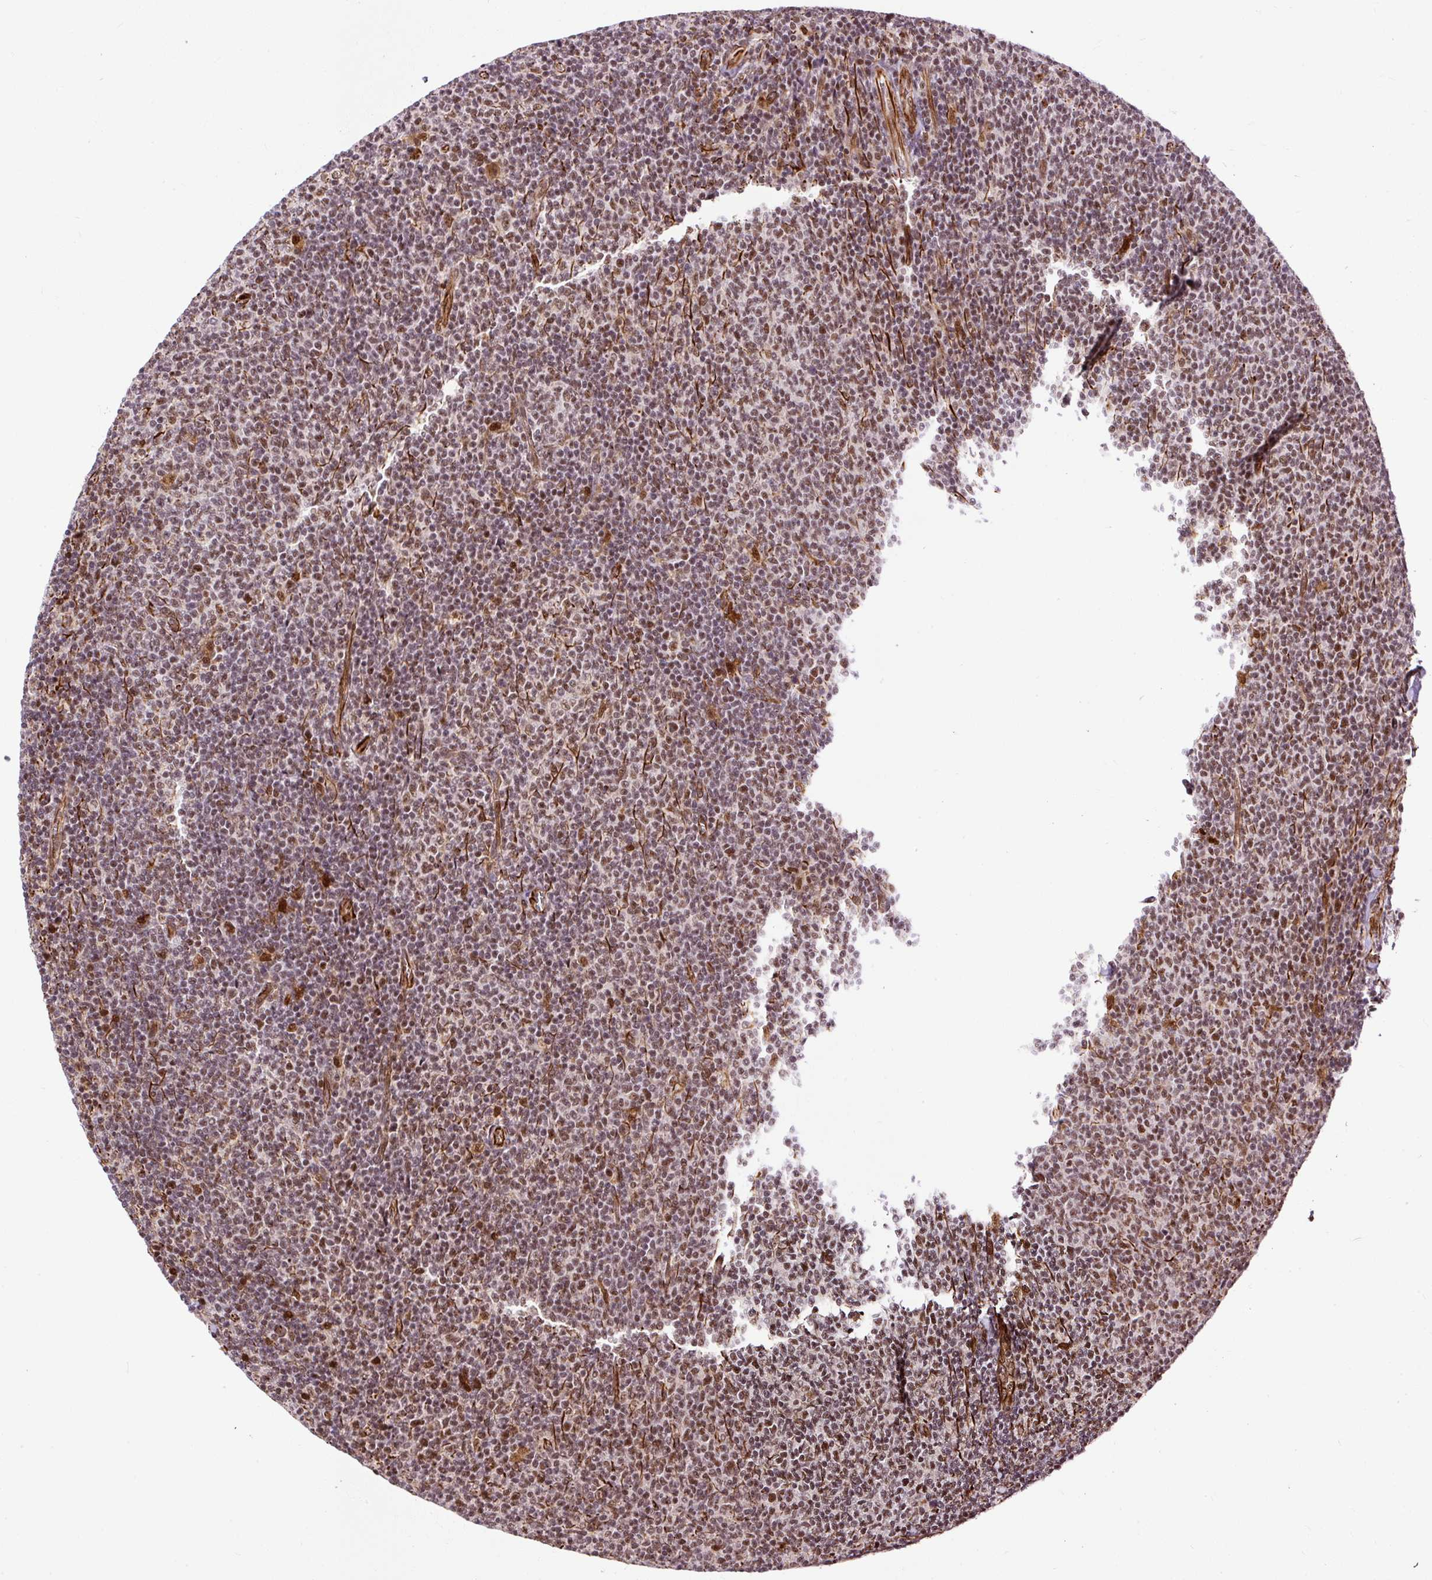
{"staining": {"intensity": "moderate", "quantity": "25%-75%", "location": "nuclear"}, "tissue": "lymphoma", "cell_type": "Tumor cells", "image_type": "cancer", "snomed": [{"axis": "morphology", "description": "Malignant lymphoma, non-Hodgkin's type, Low grade"}, {"axis": "topography", "description": "Lymph node"}], "caption": "Immunohistochemical staining of malignant lymphoma, non-Hodgkin's type (low-grade) demonstrates moderate nuclear protein positivity in about 25%-75% of tumor cells.", "gene": "LUC7L2", "patient": {"sex": "male", "age": 52}}